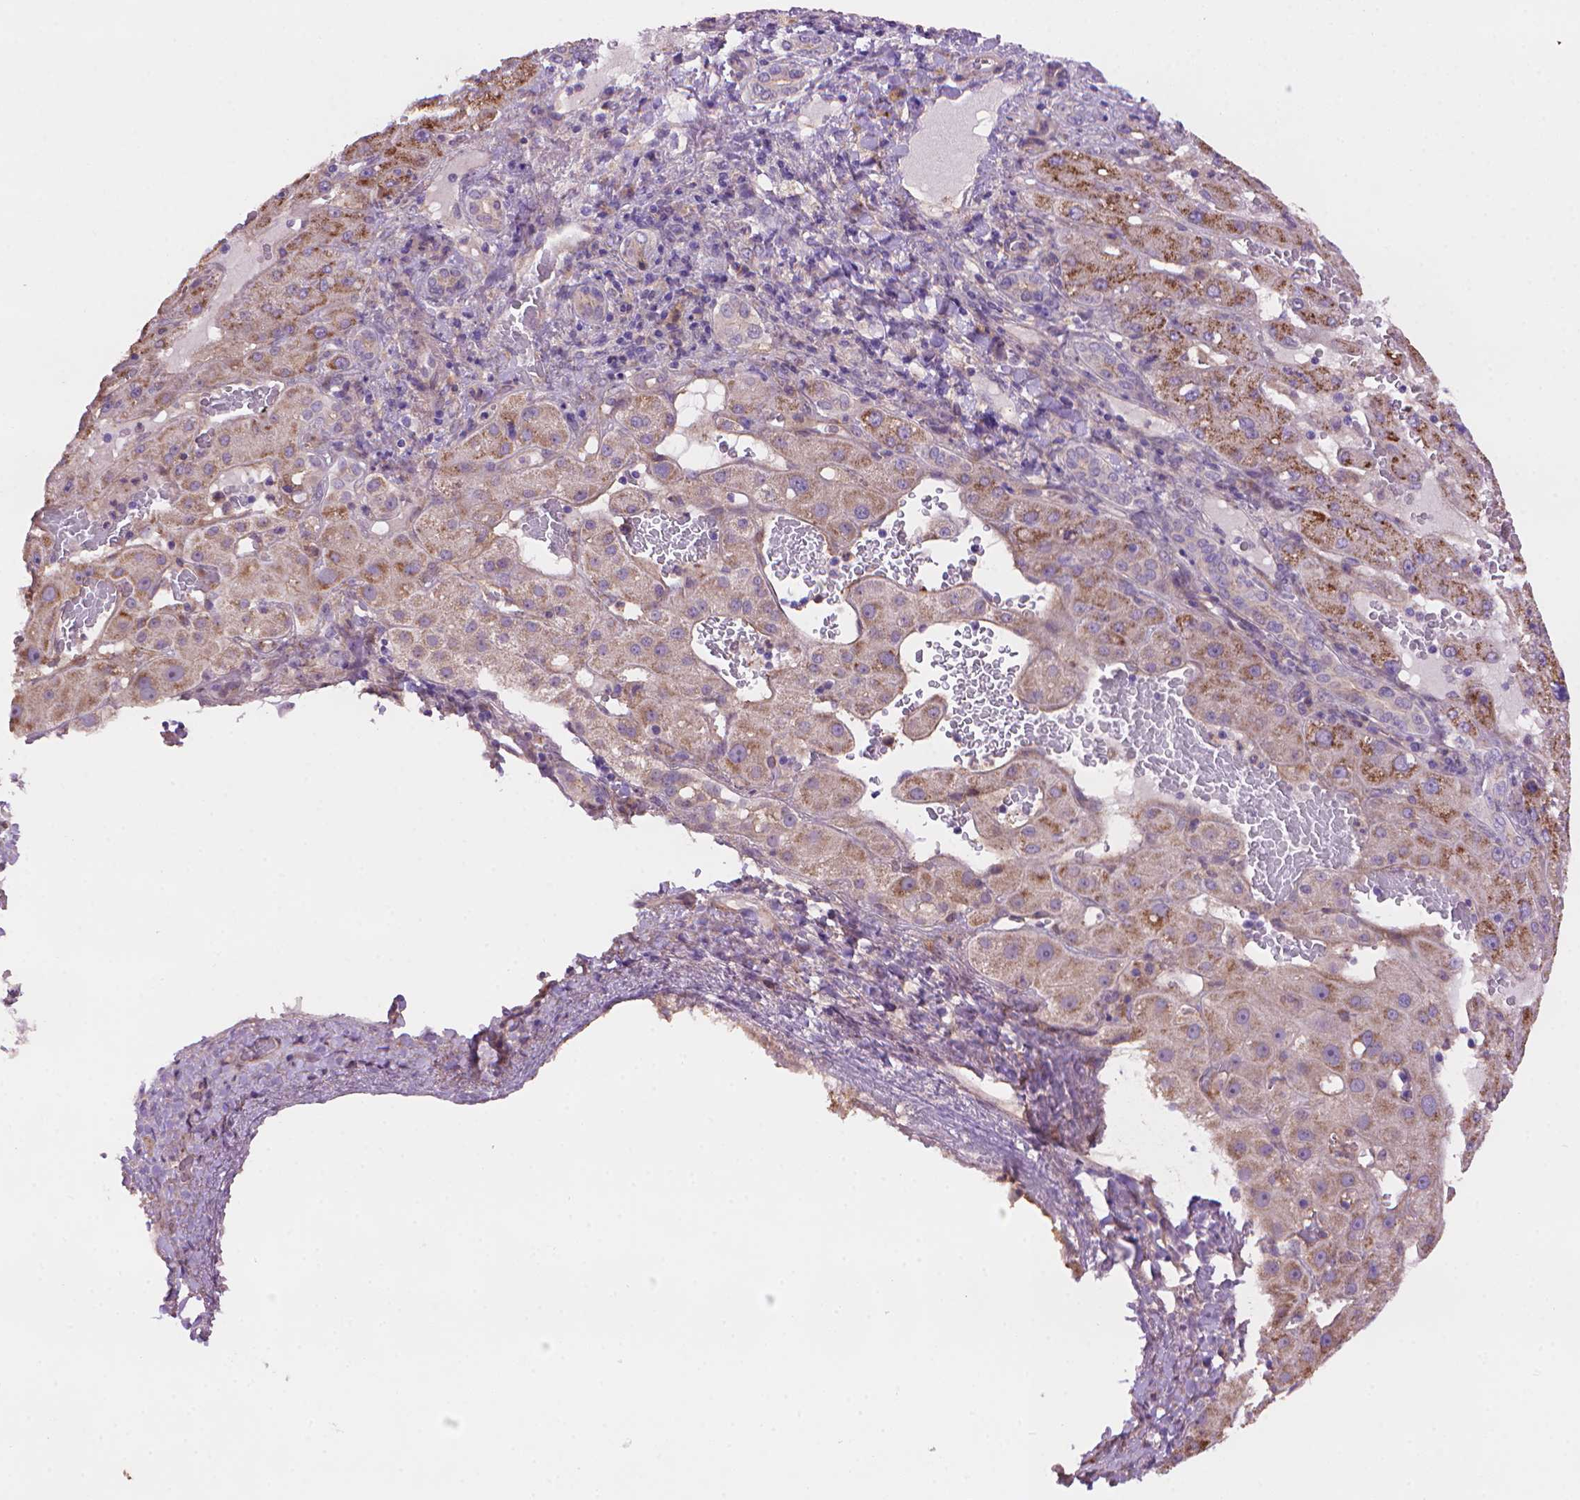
{"staining": {"intensity": "moderate", "quantity": "25%-75%", "location": "cytoplasmic/membranous"}, "tissue": "liver cancer", "cell_type": "Tumor cells", "image_type": "cancer", "snomed": [{"axis": "morphology", "description": "Carcinoma, Hepatocellular, NOS"}, {"axis": "topography", "description": "Liver"}], "caption": "A medium amount of moderate cytoplasmic/membranous positivity is seen in approximately 25%-75% of tumor cells in liver cancer tissue. (Stains: DAB (3,3'-diaminobenzidine) in brown, nuclei in blue, Microscopy: brightfield microscopy at high magnification).", "gene": "AMMECR1", "patient": {"sex": "female", "age": 73}}